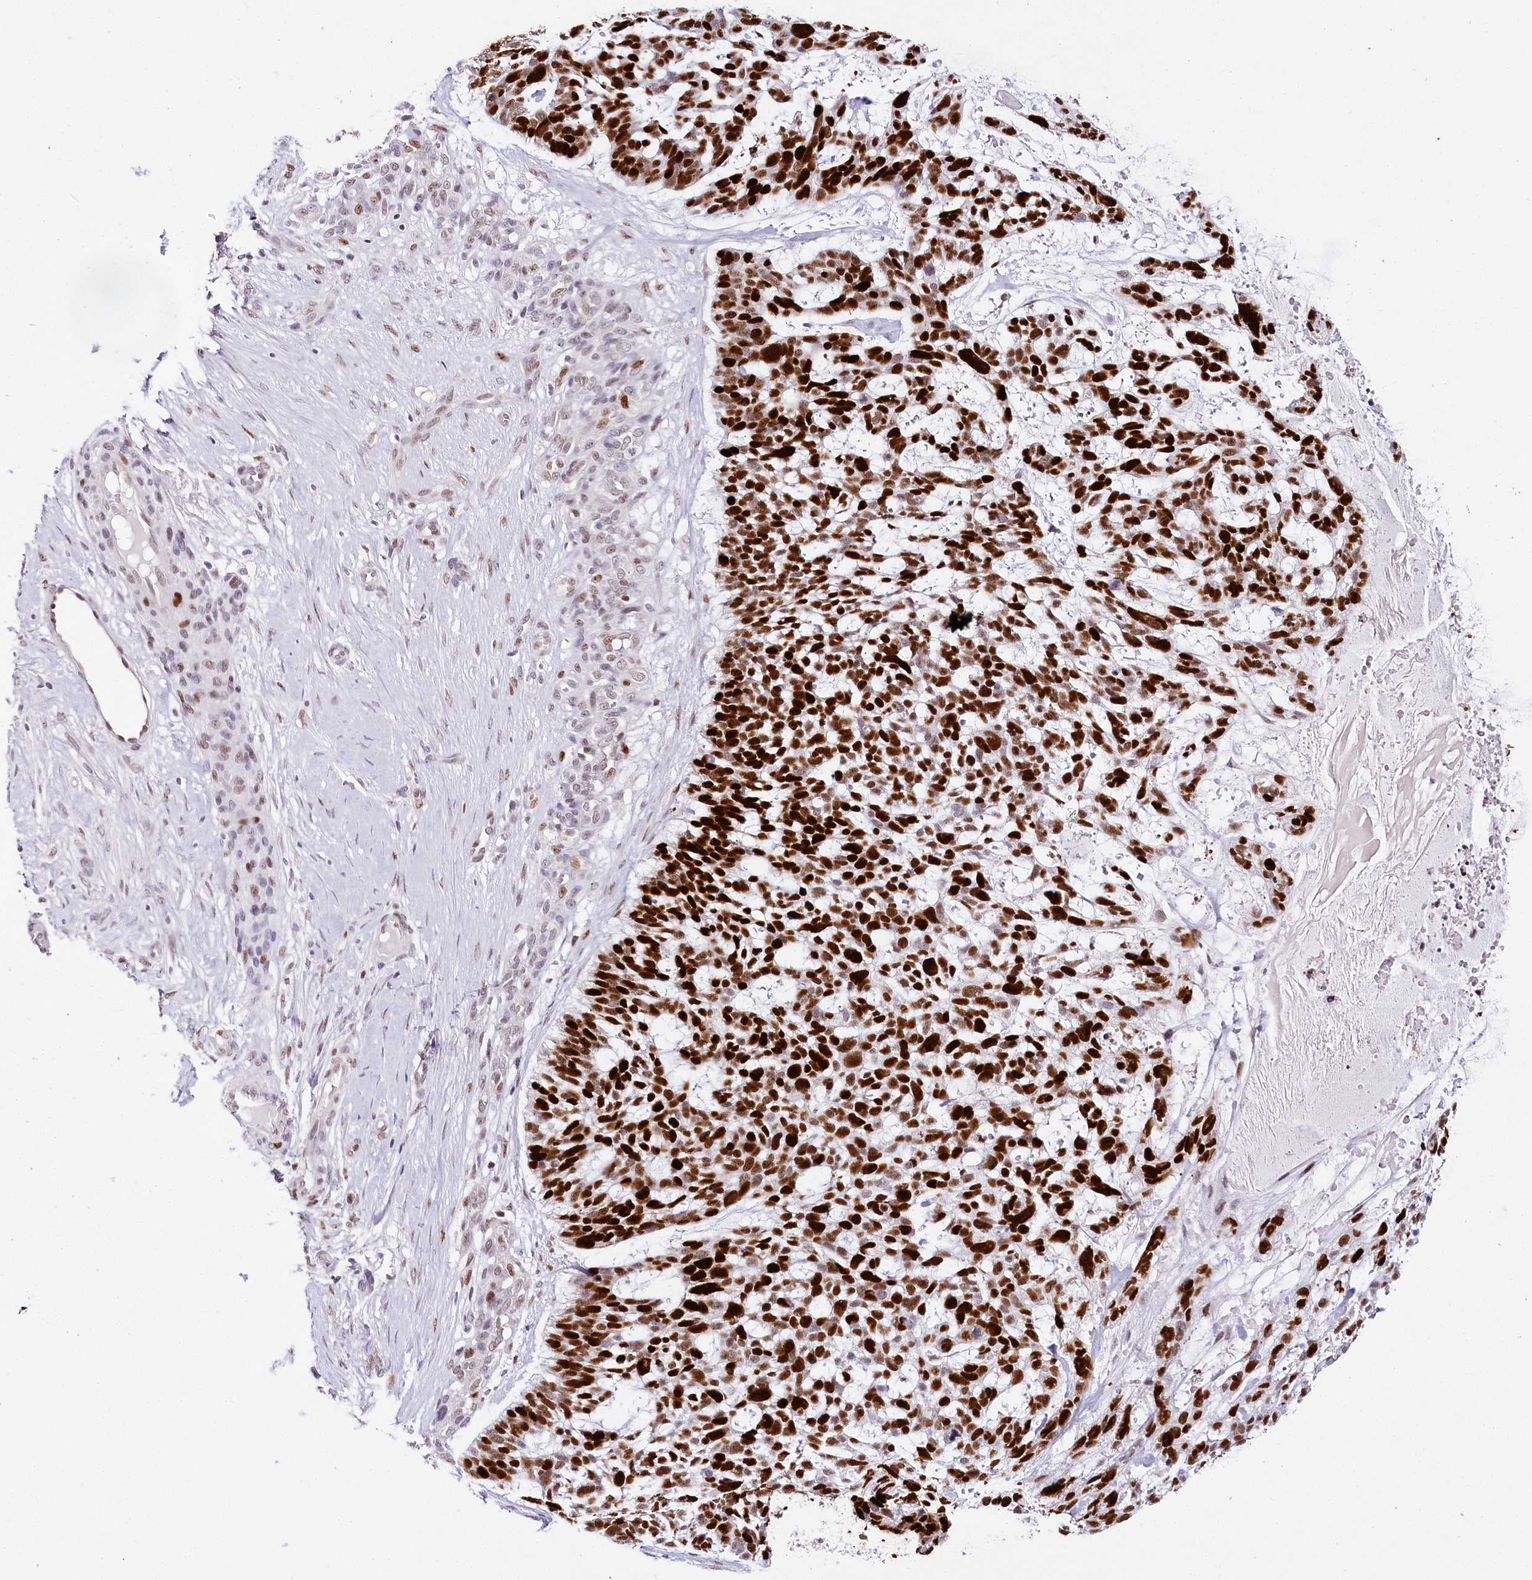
{"staining": {"intensity": "strong", "quantity": ">75%", "location": "nuclear"}, "tissue": "skin cancer", "cell_type": "Tumor cells", "image_type": "cancer", "snomed": [{"axis": "morphology", "description": "Basal cell carcinoma"}, {"axis": "topography", "description": "Skin"}], "caption": "Immunohistochemical staining of skin cancer (basal cell carcinoma) displays strong nuclear protein positivity in approximately >75% of tumor cells.", "gene": "TP53", "patient": {"sex": "male", "age": 88}}